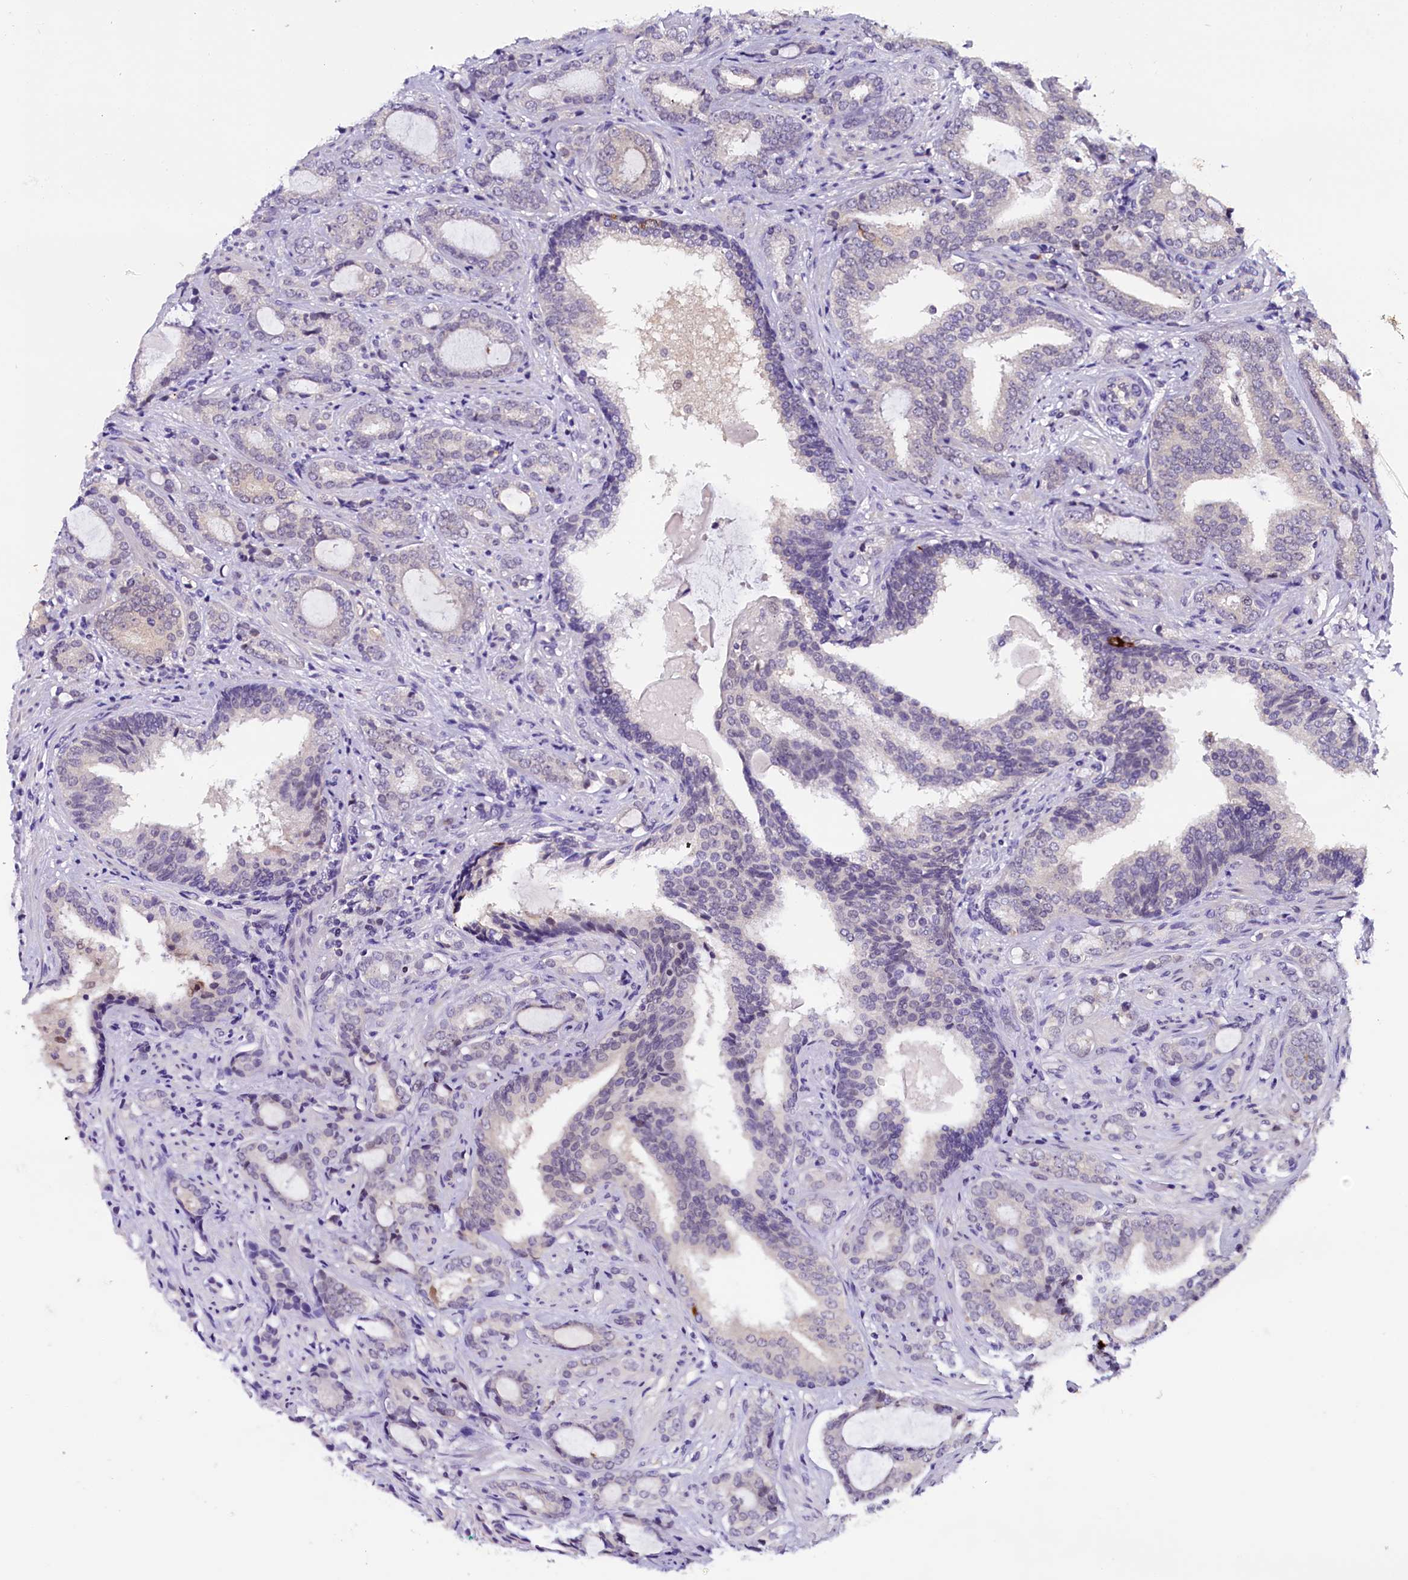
{"staining": {"intensity": "weak", "quantity": "<25%", "location": "cytoplasmic/membranous"}, "tissue": "prostate cancer", "cell_type": "Tumor cells", "image_type": "cancer", "snomed": [{"axis": "morphology", "description": "Adenocarcinoma, High grade"}, {"axis": "topography", "description": "Prostate"}], "caption": "Image shows no protein staining in tumor cells of prostate cancer (high-grade adenocarcinoma) tissue. Nuclei are stained in blue.", "gene": "IQCN", "patient": {"sex": "male", "age": 63}}